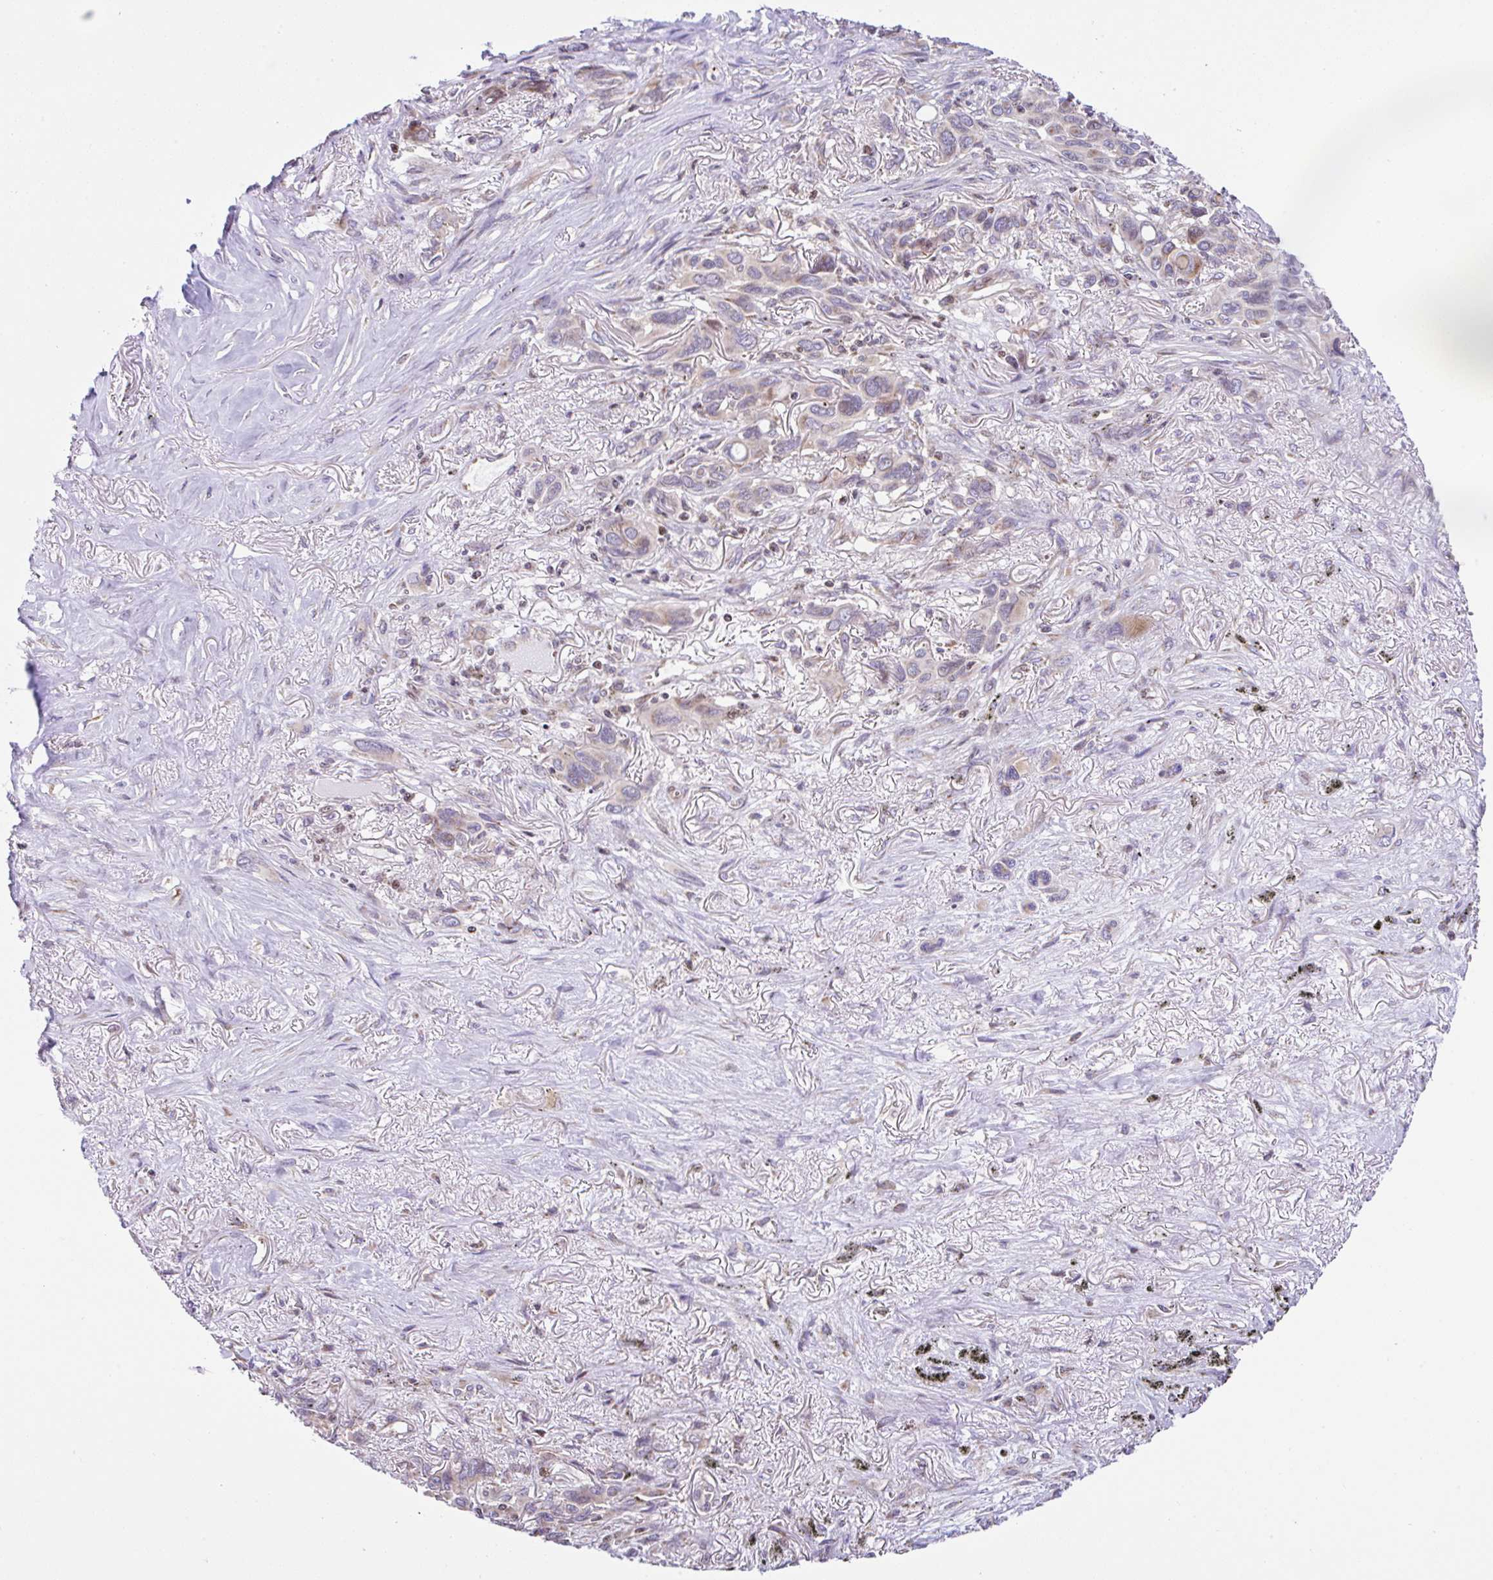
{"staining": {"intensity": "weak", "quantity": "25%-75%", "location": "cytoplasmic/membranous"}, "tissue": "melanoma", "cell_type": "Tumor cells", "image_type": "cancer", "snomed": [{"axis": "morphology", "description": "Malignant melanoma, Metastatic site"}, {"axis": "topography", "description": "Lung"}], "caption": "Protein expression analysis of malignant melanoma (metastatic site) demonstrates weak cytoplasmic/membranous expression in about 25%-75% of tumor cells.", "gene": "FIGNL1", "patient": {"sex": "male", "age": 48}}